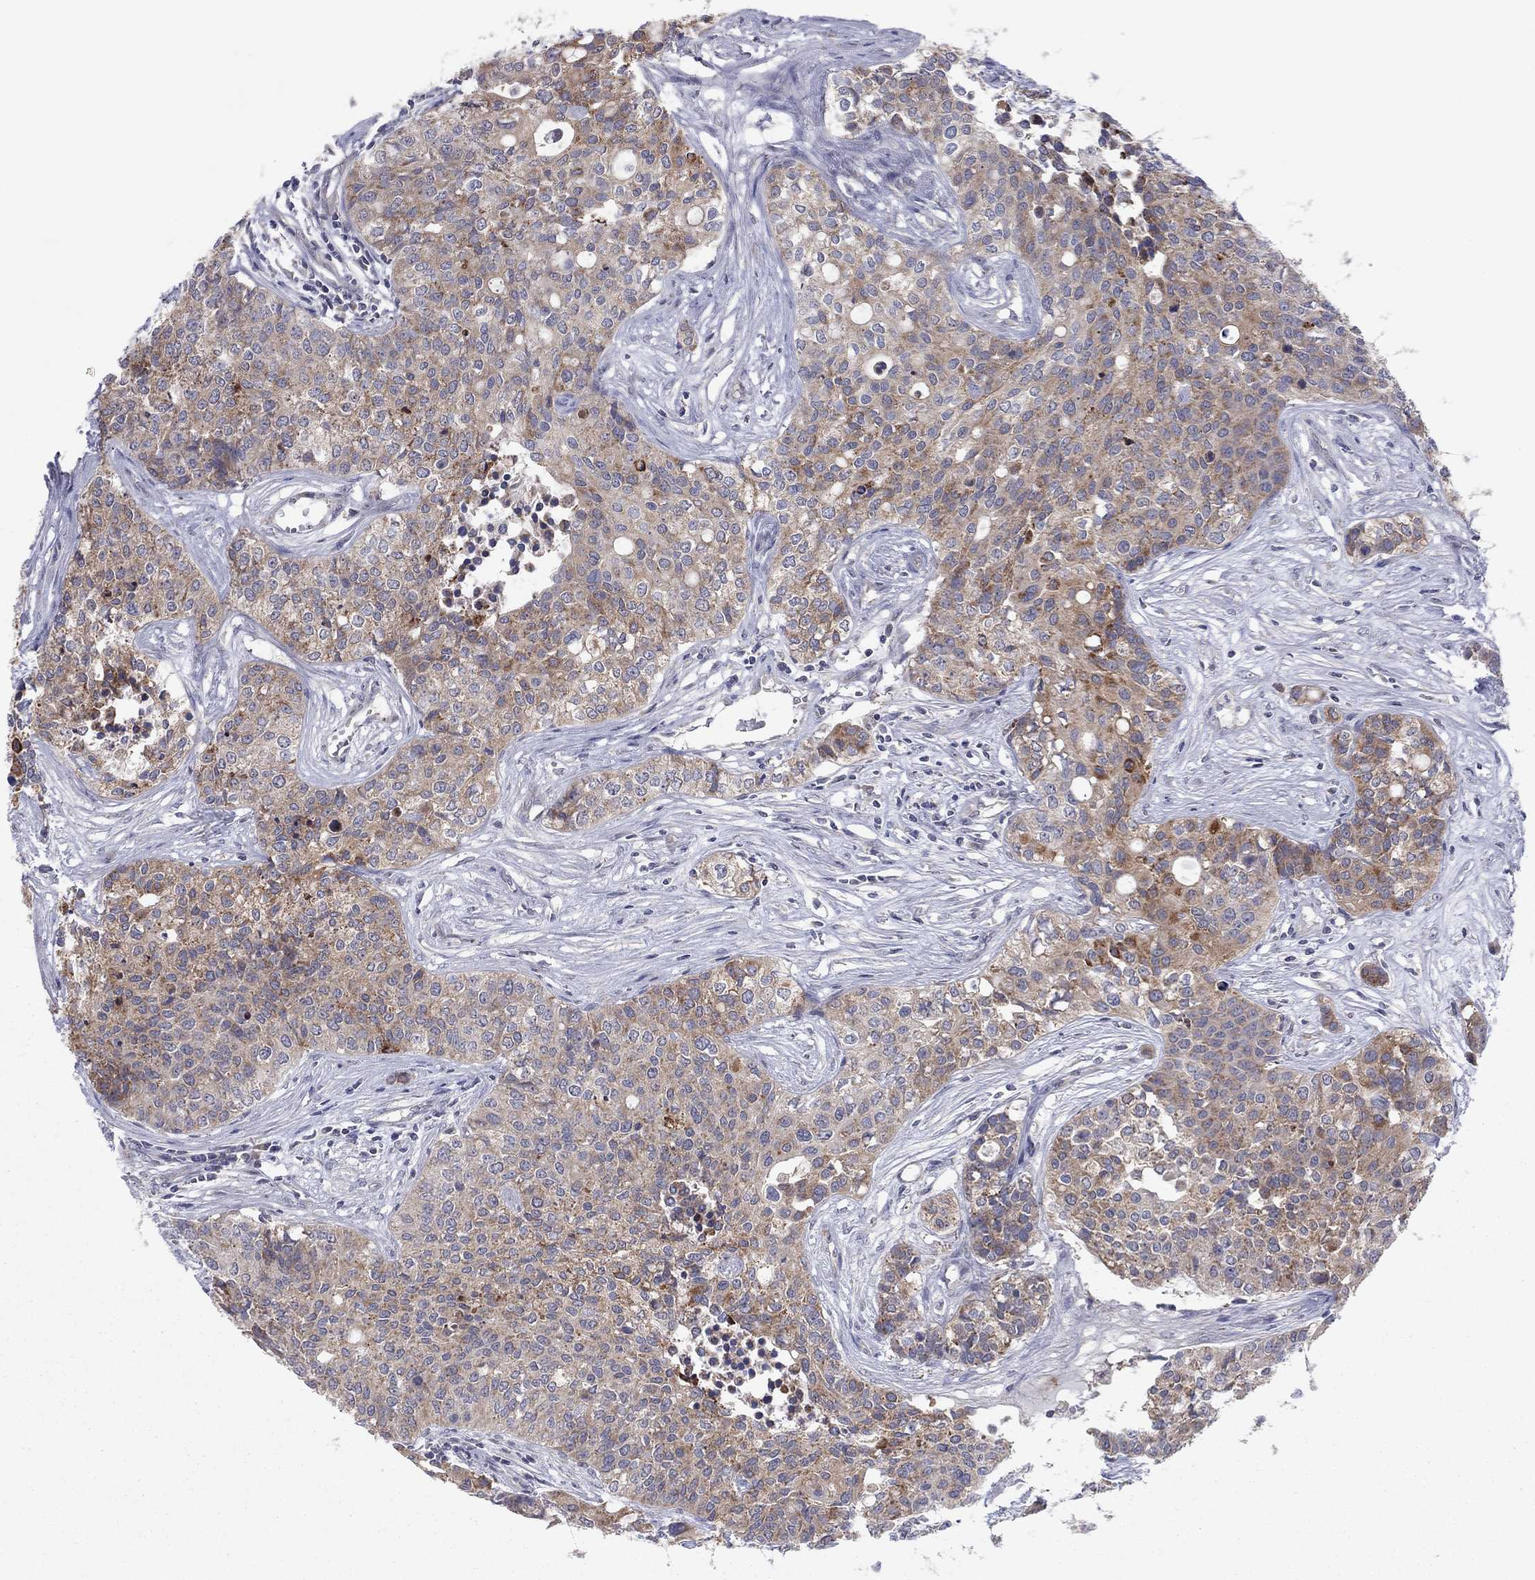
{"staining": {"intensity": "moderate", "quantity": ">75%", "location": "cytoplasmic/membranous"}, "tissue": "carcinoid", "cell_type": "Tumor cells", "image_type": "cancer", "snomed": [{"axis": "morphology", "description": "Carcinoid, malignant, NOS"}, {"axis": "topography", "description": "Colon"}], "caption": "Tumor cells display medium levels of moderate cytoplasmic/membranous staining in approximately >75% of cells in human carcinoid.", "gene": "CRACDL", "patient": {"sex": "male", "age": 81}}